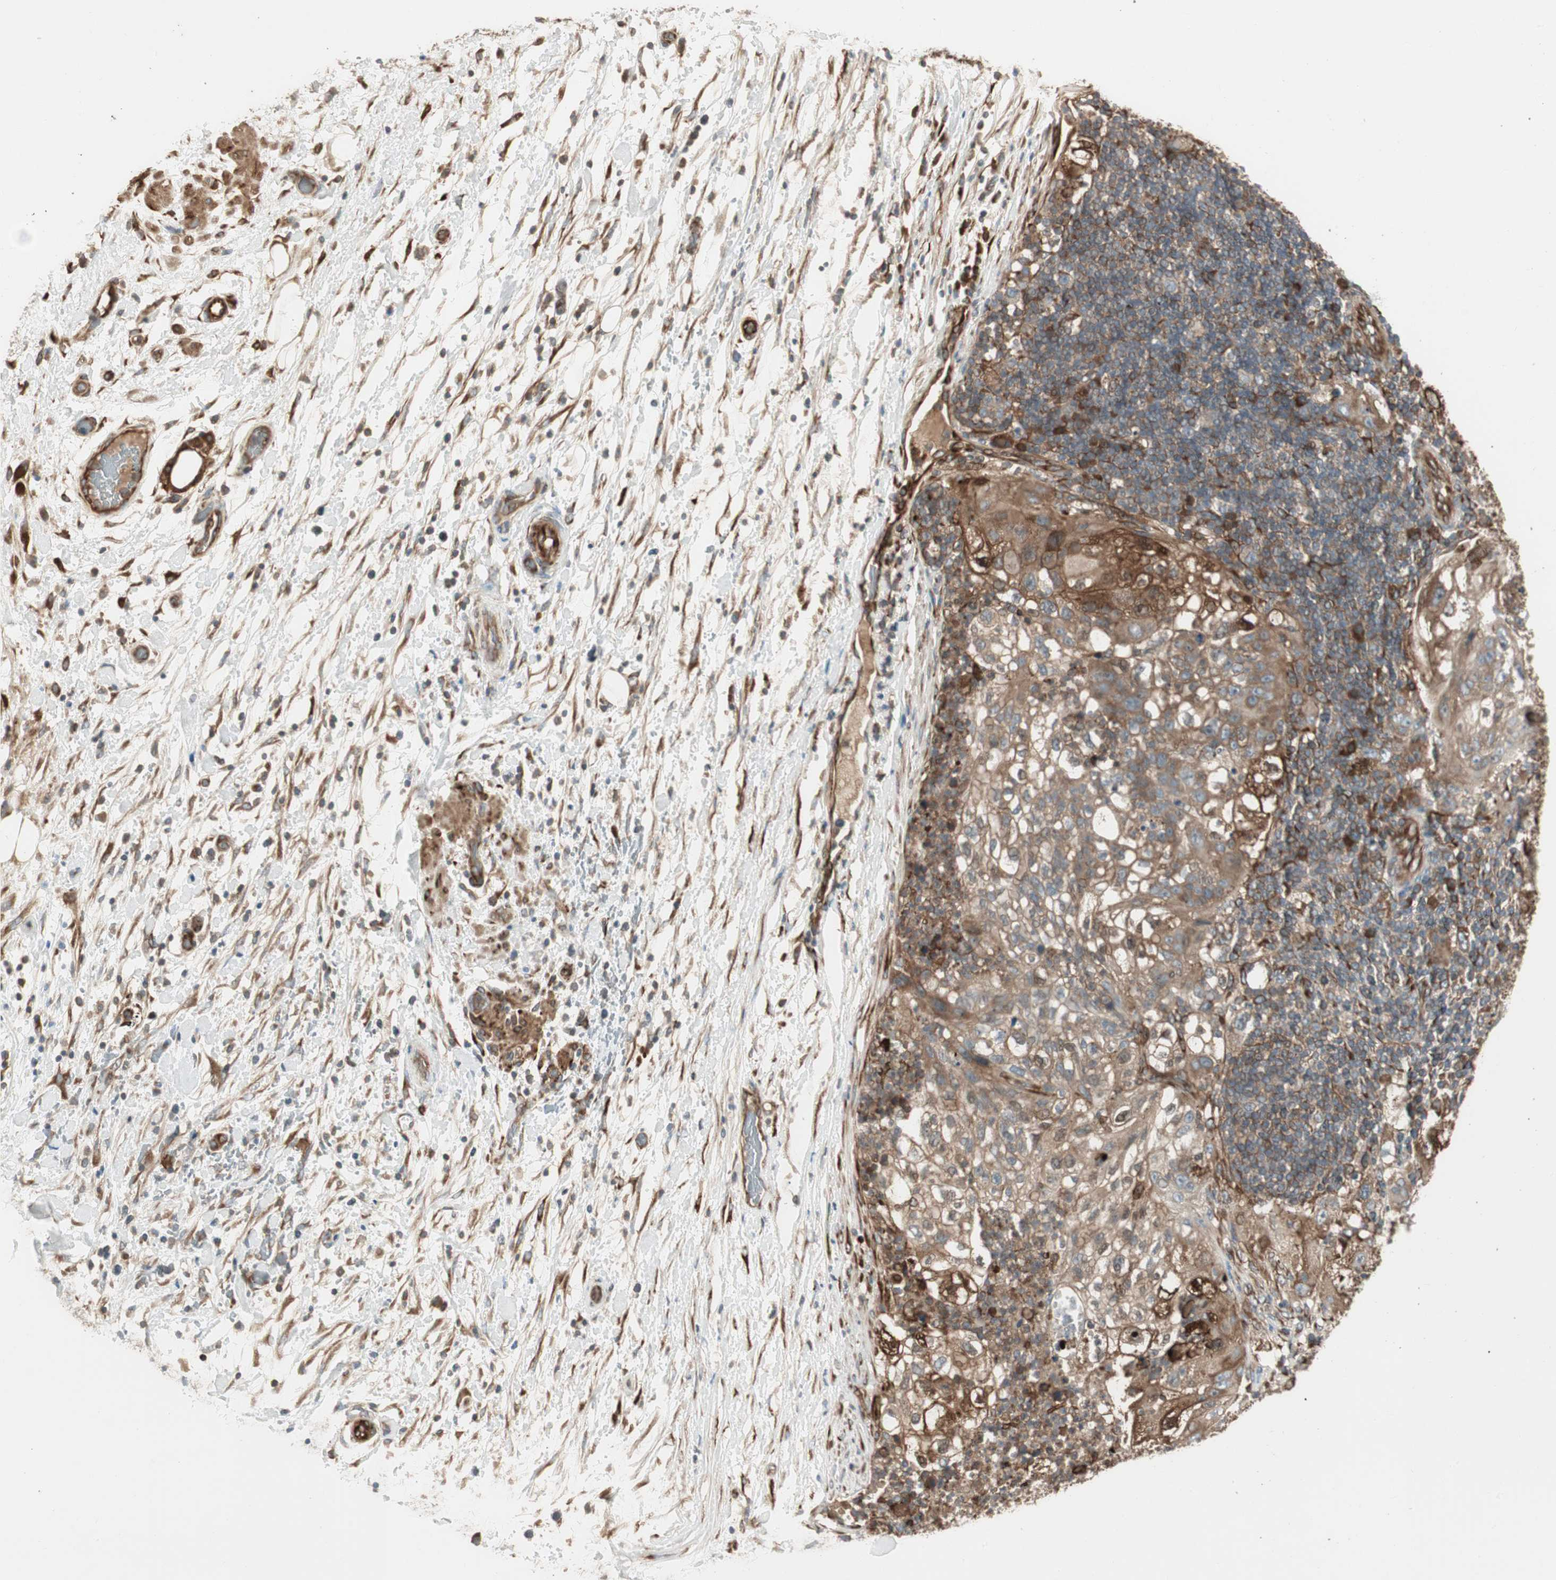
{"staining": {"intensity": "weak", "quantity": ">75%", "location": "cytoplasmic/membranous"}, "tissue": "lung cancer", "cell_type": "Tumor cells", "image_type": "cancer", "snomed": [{"axis": "morphology", "description": "Inflammation, NOS"}, {"axis": "morphology", "description": "Squamous cell carcinoma, NOS"}, {"axis": "topography", "description": "Lymph node"}, {"axis": "topography", "description": "Soft tissue"}, {"axis": "topography", "description": "Lung"}], "caption": "The micrograph demonstrates a brown stain indicating the presence of a protein in the cytoplasmic/membranous of tumor cells in lung squamous cell carcinoma. The protein of interest is shown in brown color, while the nuclei are stained blue.", "gene": "PRKG1", "patient": {"sex": "male", "age": 66}}